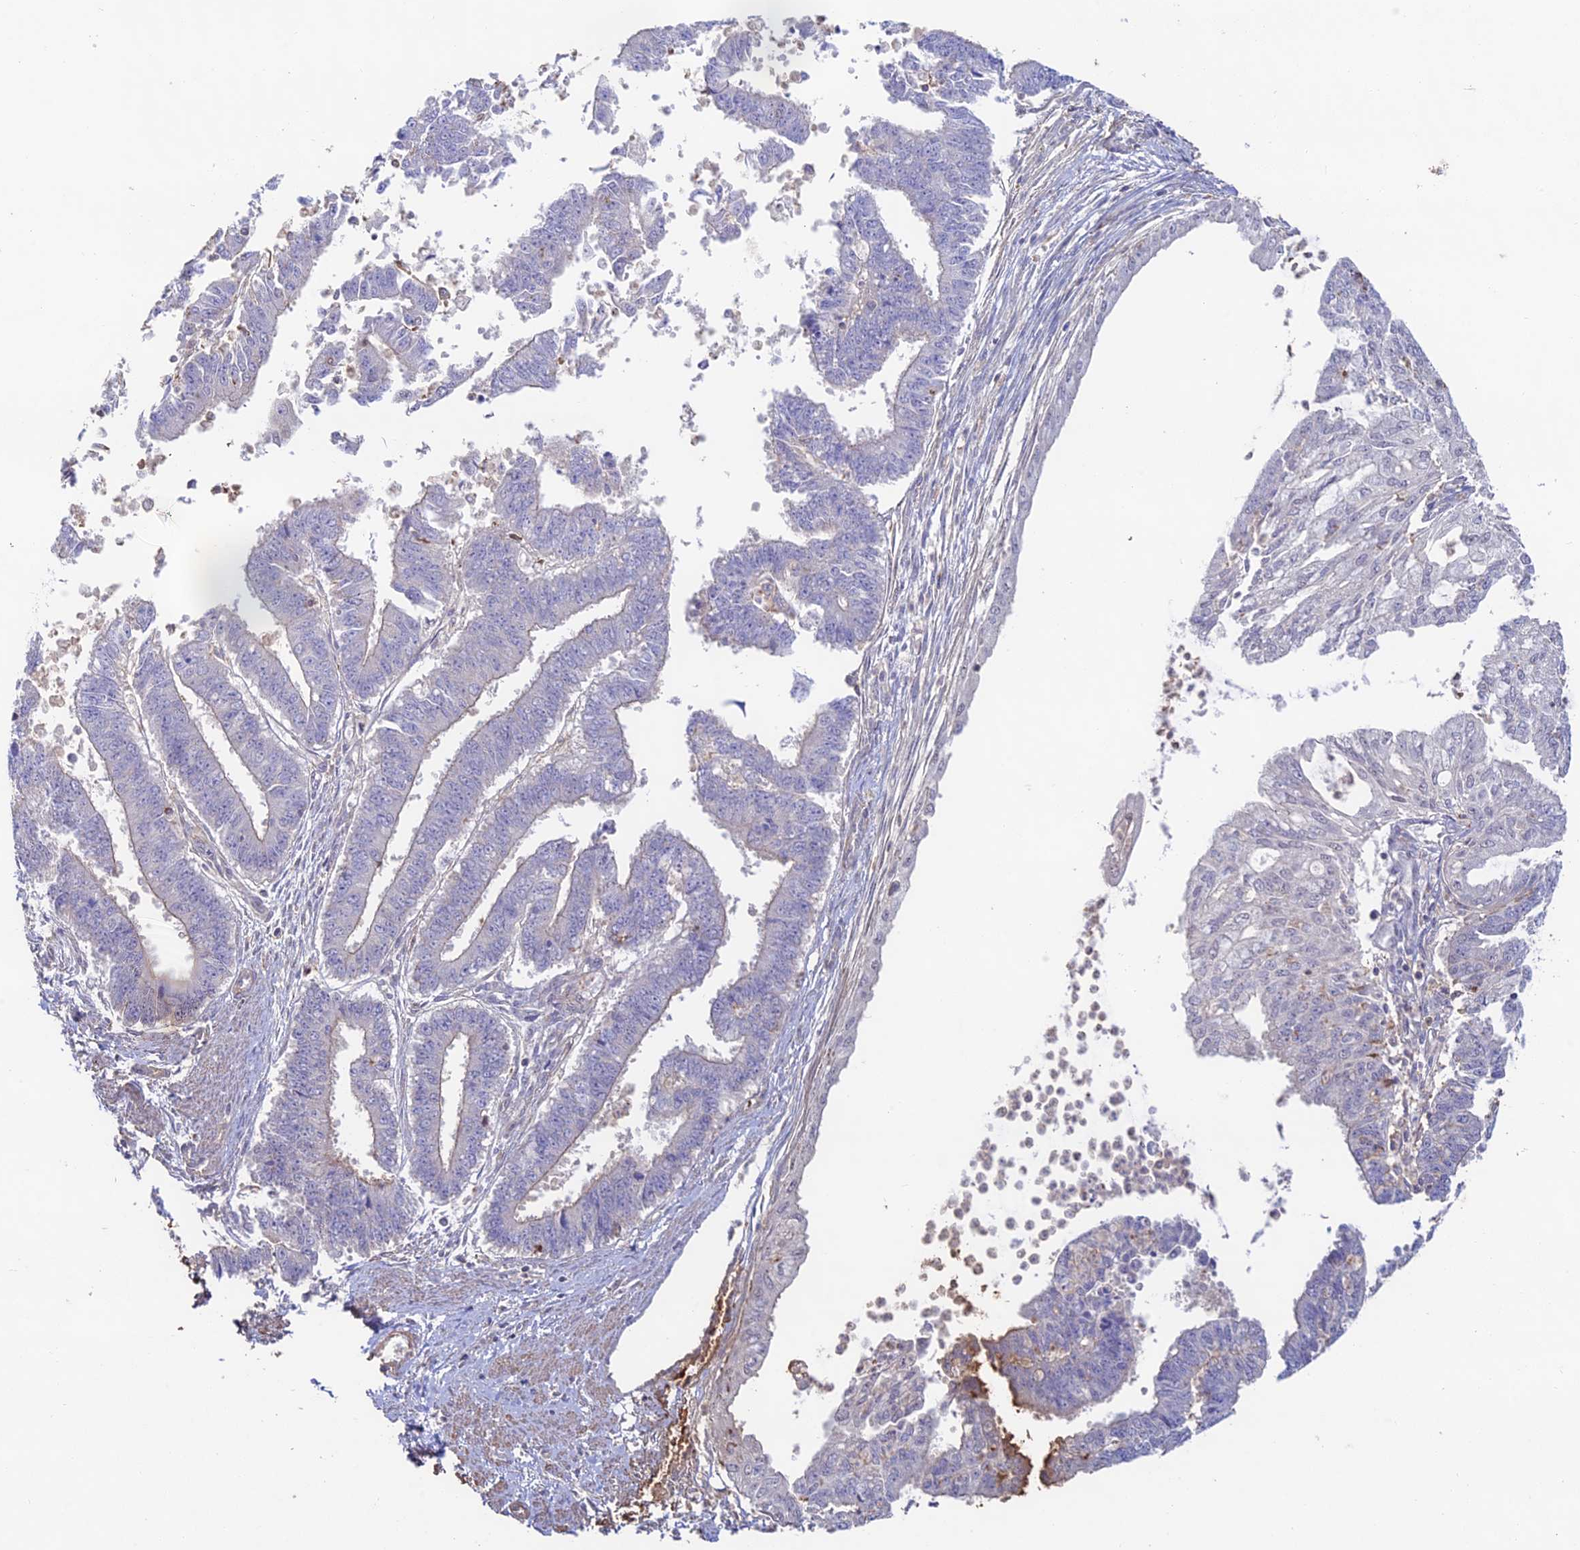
{"staining": {"intensity": "negative", "quantity": "none", "location": "none"}, "tissue": "endometrial cancer", "cell_type": "Tumor cells", "image_type": "cancer", "snomed": [{"axis": "morphology", "description": "Adenocarcinoma, NOS"}, {"axis": "topography", "description": "Endometrium"}], "caption": "High magnification brightfield microscopy of endometrial cancer stained with DAB (3,3'-diaminobenzidine) (brown) and counterstained with hematoxylin (blue): tumor cells show no significant staining.", "gene": "CLCF1", "patient": {"sex": "female", "age": 73}}